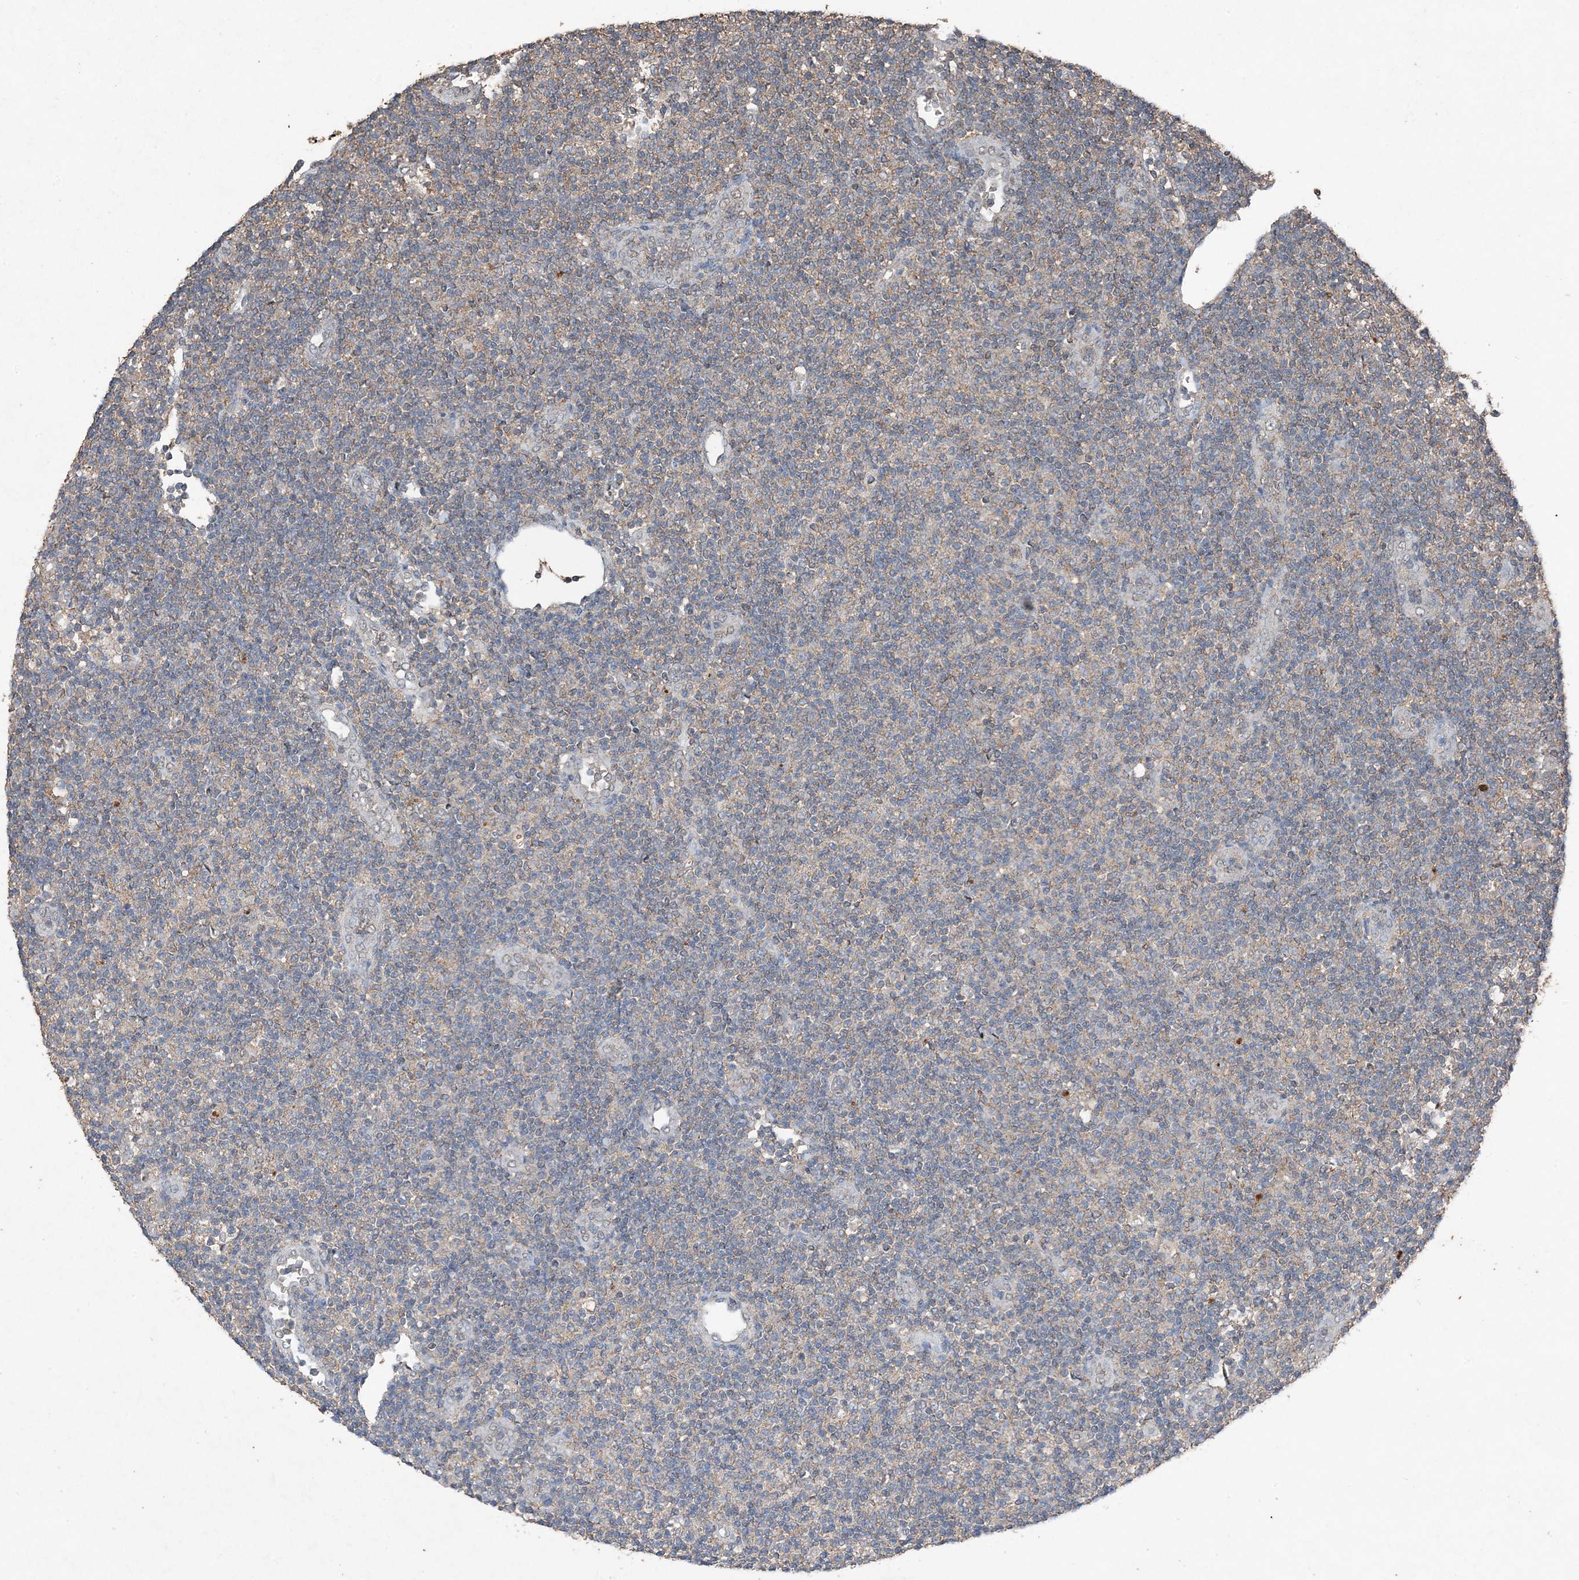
{"staining": {"intensity": "weak", "quantity": "<25%", "location": "cytoplasmic/membranous"}, "tissue": "lymphoma", "cell_type": "Tumor cells", "image_type": "cancer", "snomed": [{"axis": "morphology", "description": "Malignant lymphoma, non-Hodgkin's type, Low grade"}, {"axis": "topography", "description": "Lymph node"}], "caption": "Tumor cells show no significant positivity in low-grade malignant lymphoma, non-Hodgkin's type. (DAB immunohistochemistry visualized using brightfield microscopy, high magnification).", "gene": "FCN3", "patient": {"sex": "male", "age": 83}}